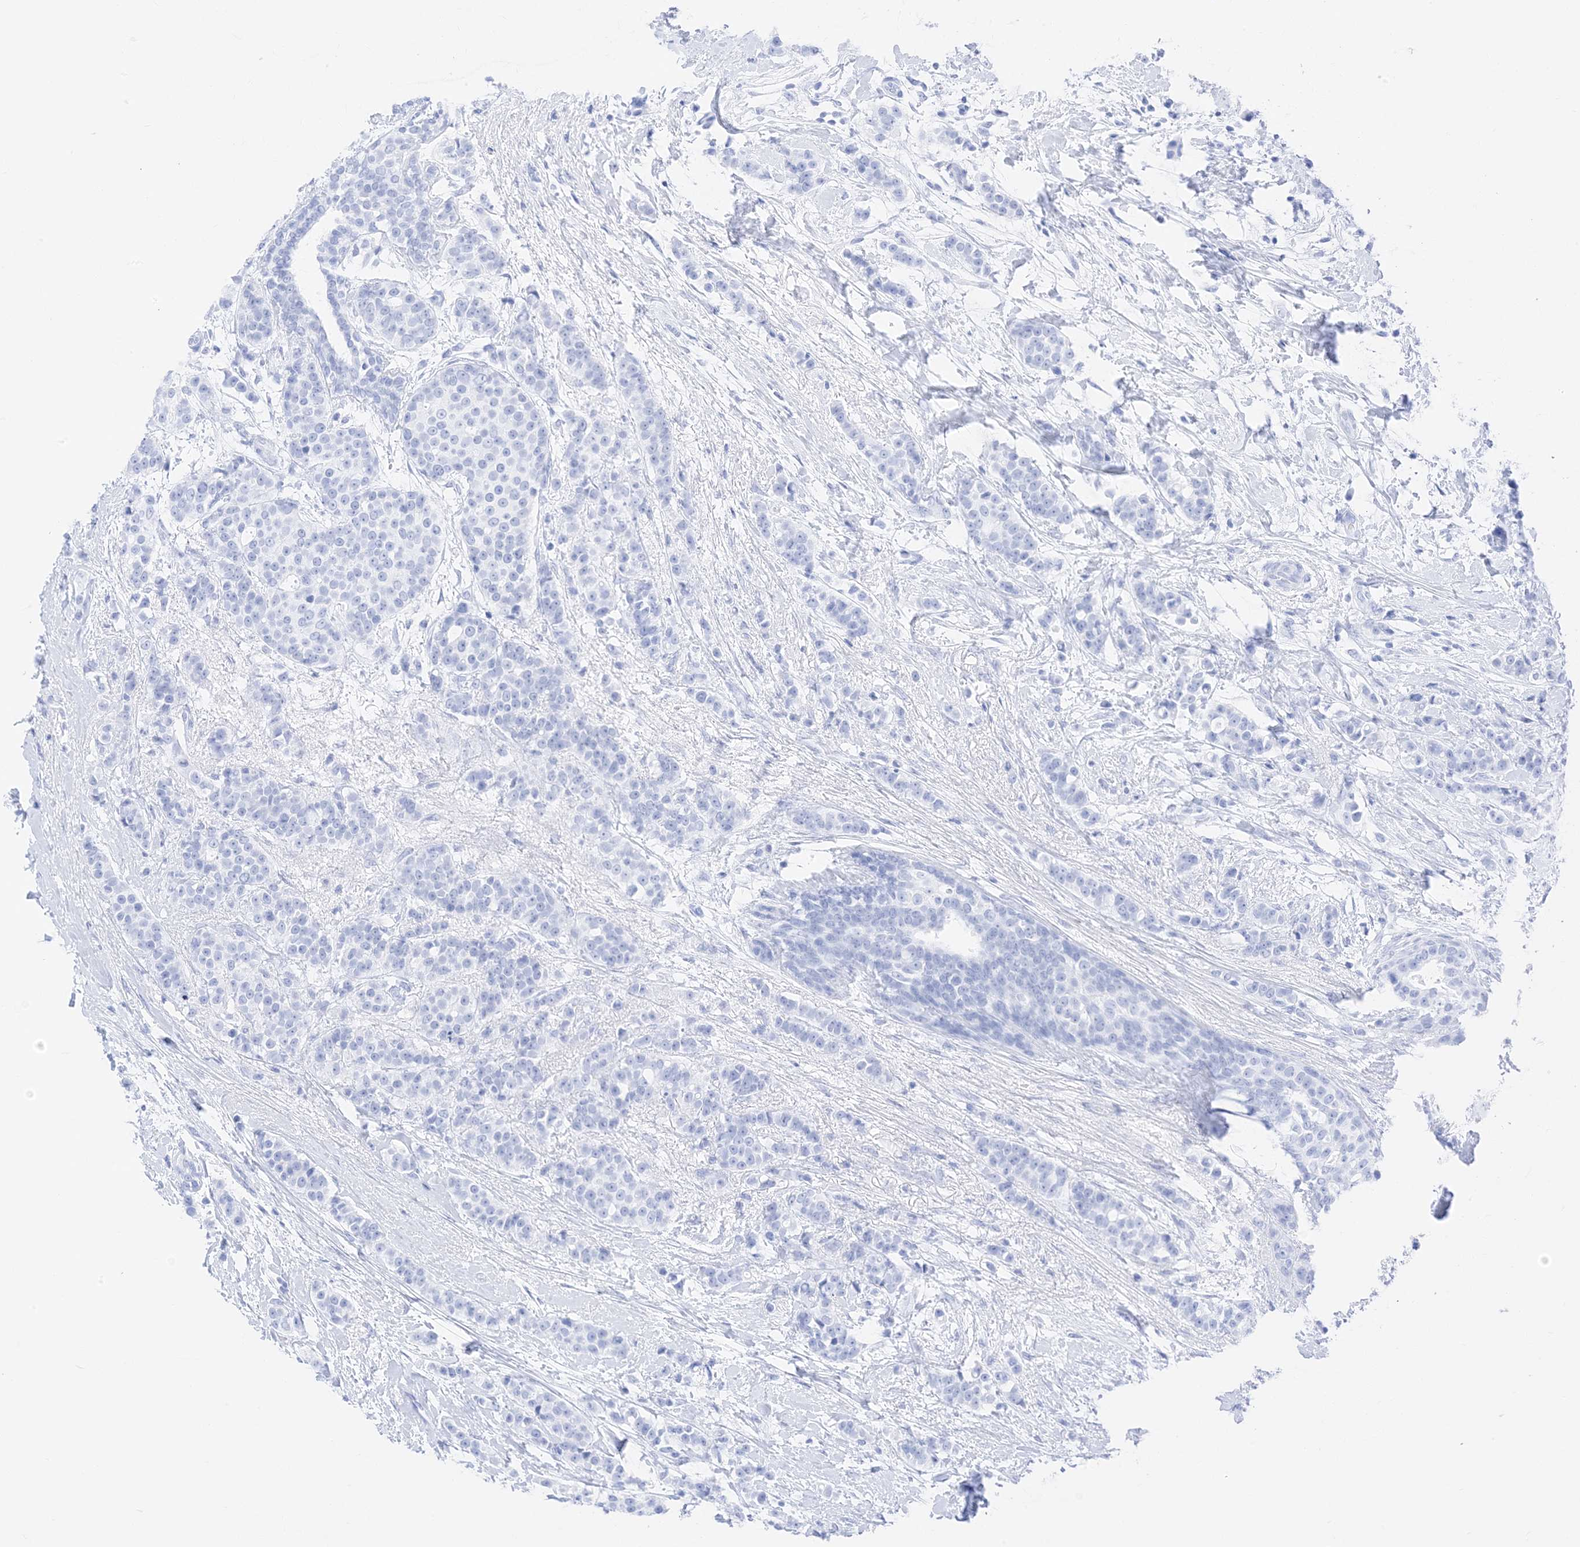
{"staining": {"intensity": "negative", "quantity": "none", "location": "none"}, "tissue": "breast cancer", "cell_type": "Tumor cells", "image_type": "cancer", "snomed": [{"axis": "morphology", "description": "Lobular carcinoma"}, {"axis": "topography", "description": "Breast"}], "caption": "DAB (3,3'-diaminobenzidine) immunohistochemical staining of breast cancer (lobular carcinoma) exhibits no significant expression in tumor cells. Nuclei are stained in blue.", "gene": "MUC17", "patient": {"sex": "female", "age": 51}}